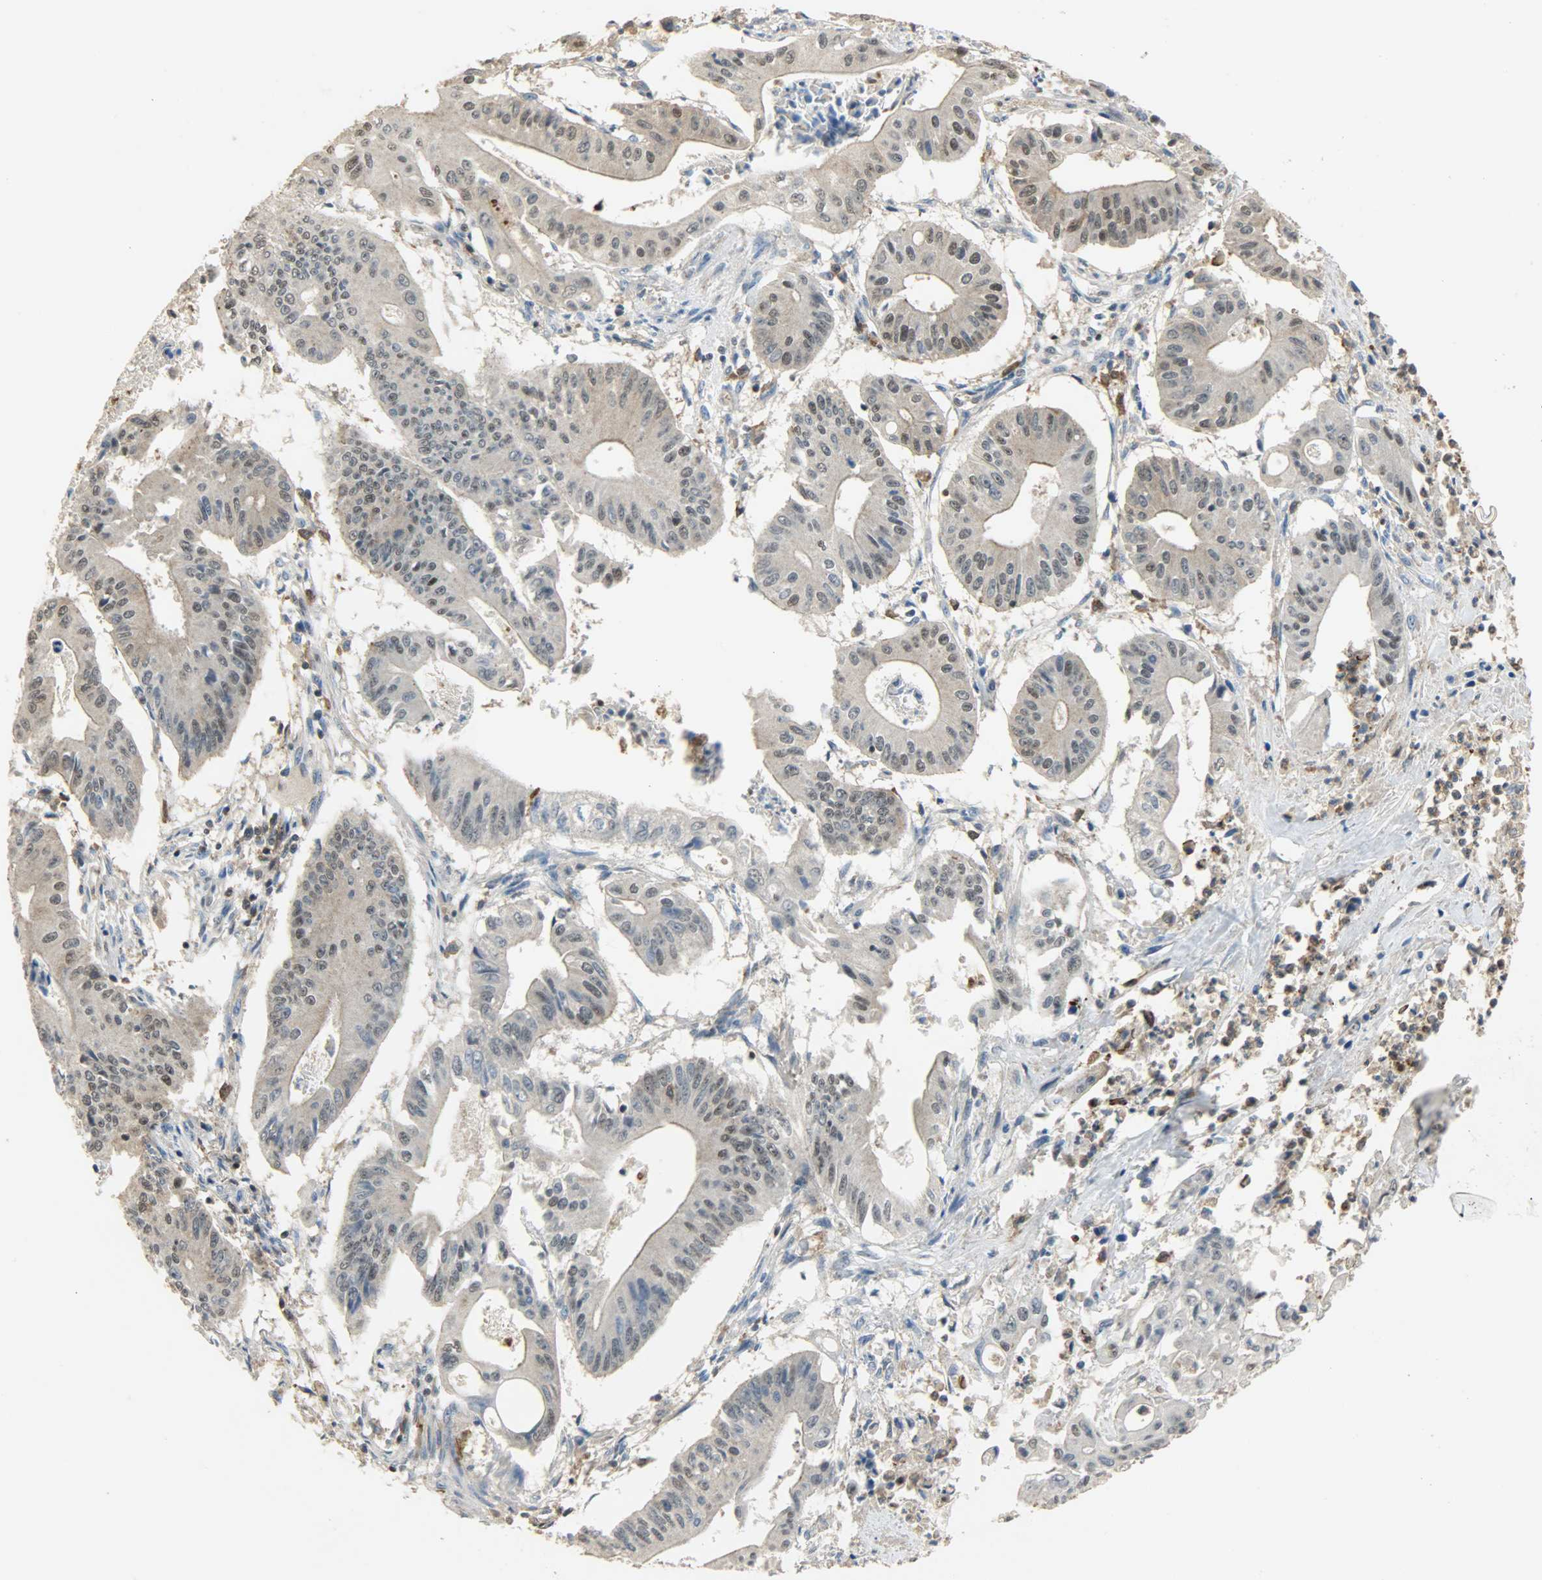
{"staining": {"intensity": "negative", "quantity": "none", "location": "none"}, "tissue": "pancreatic cancer", "cell_type": "Tumor cells", "image_type": "cancer", "snomed": [{"axis": "morphology", "description": "Normal tissue, NOS"}, {"axis": "topography", "description": "Lymph node"}], "caption": "Immunohistochemistry (IHC) histopathology image of pancreatic cancer stained for a protein (brown), which demonstrates no expression in tumor cells. (Stains: DAB immunohistochemistry (IHC) with hematoxylin counter stain, Microscopy: brightfield microscopy at high magnification).", "gene": "SKAP2", "patient": {"sex": "male", "age": 62}}